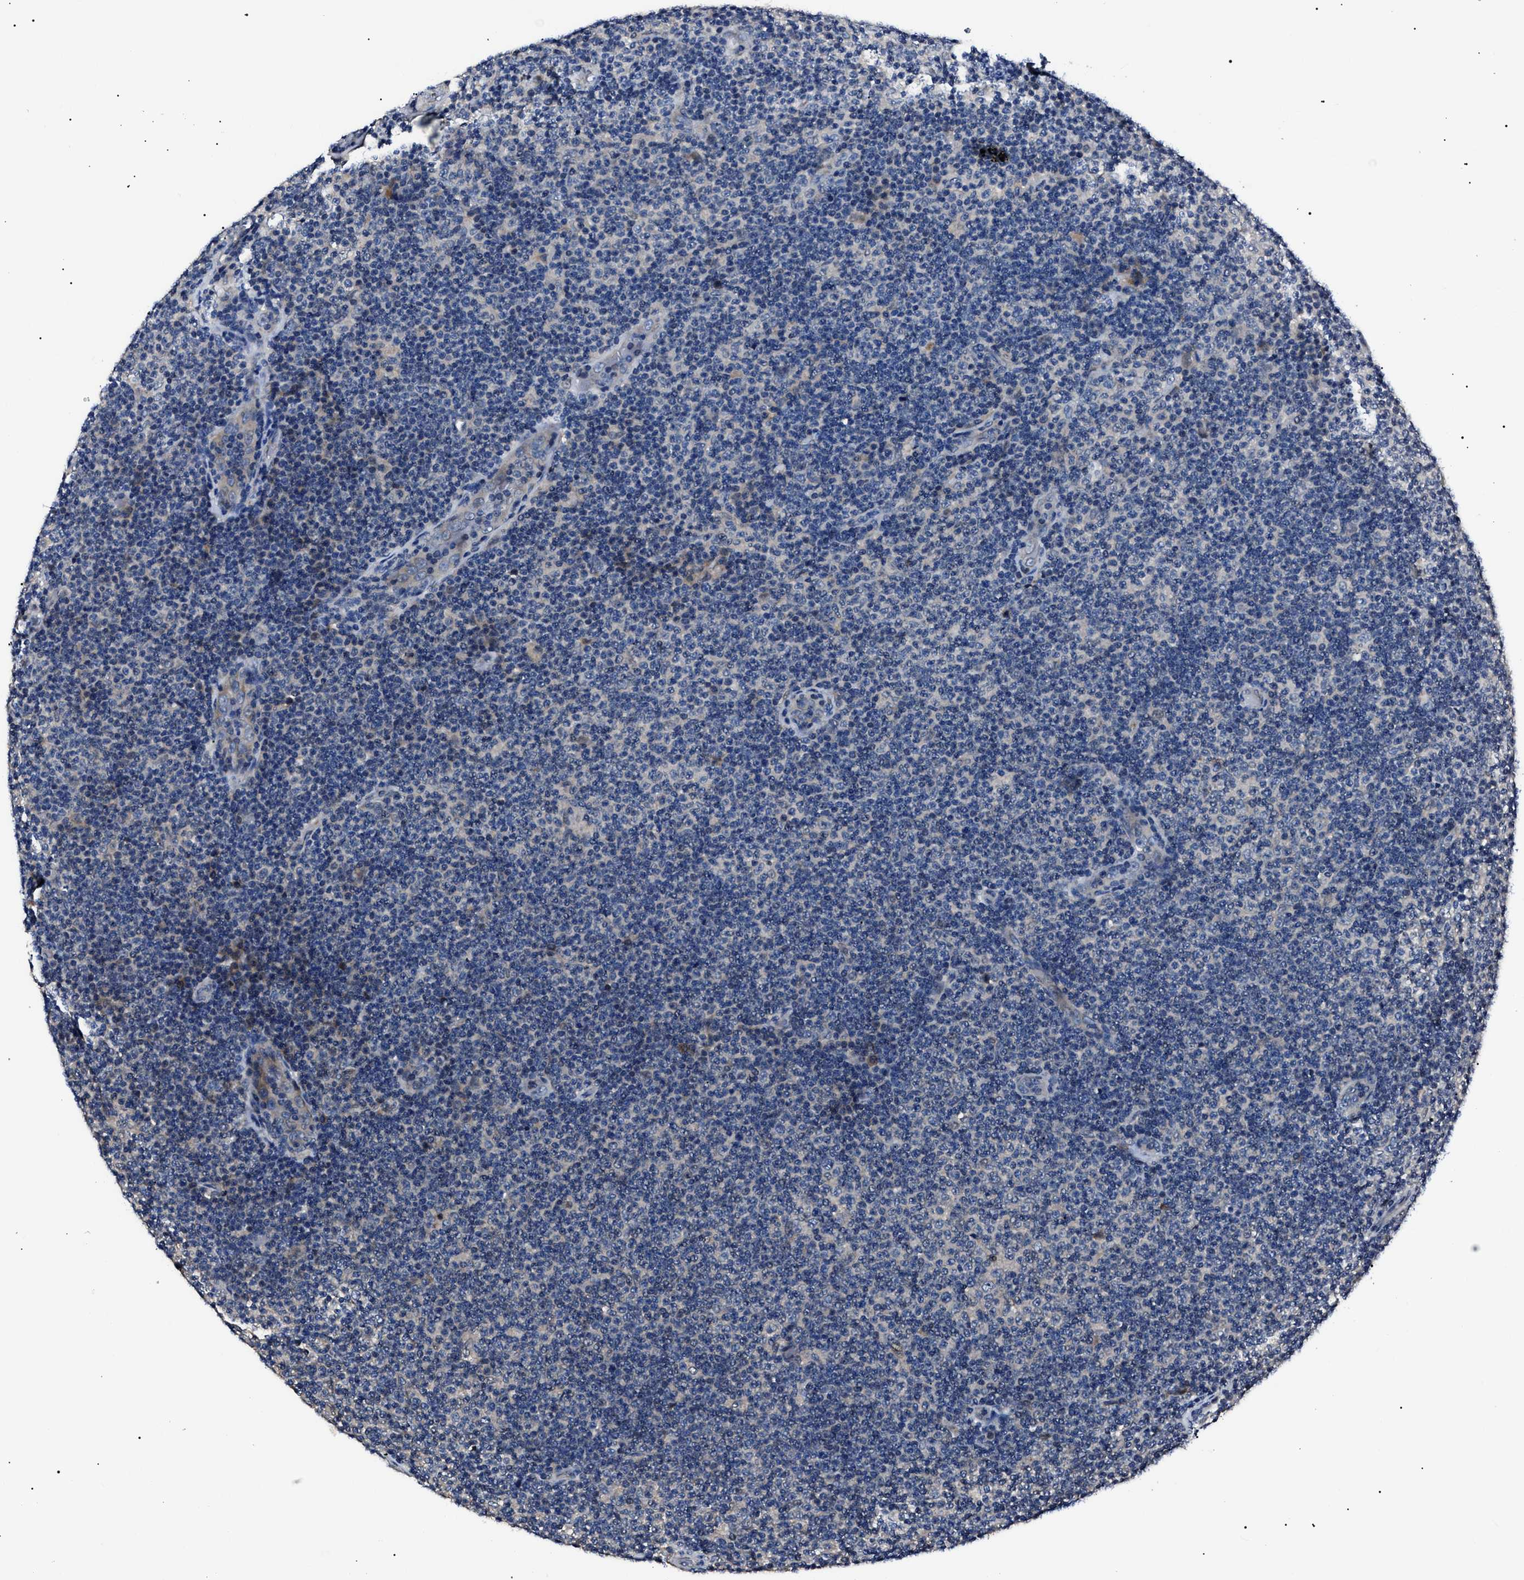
{"staining": {"intensity": "negative", "quantity": "none", "location": "none"}, "tissue": "lymphoma", "cell_type": "Tumor cells", "image_type": "cancer", "snomed": [{"axis": "morphology", "description": "Malignant lymphoma, non-Hodgkin's type, Low grade"}, {"axis": "topography", "description": "Lymph node"}], "caption": "A histopathology image of low-grade malignant lymphoma, non-Hodgkin's type stained for a protein demonstrates no brown staining in tumor cells.", "gene": "IFT81", "patient": {"sex": "male", "age": 83}}